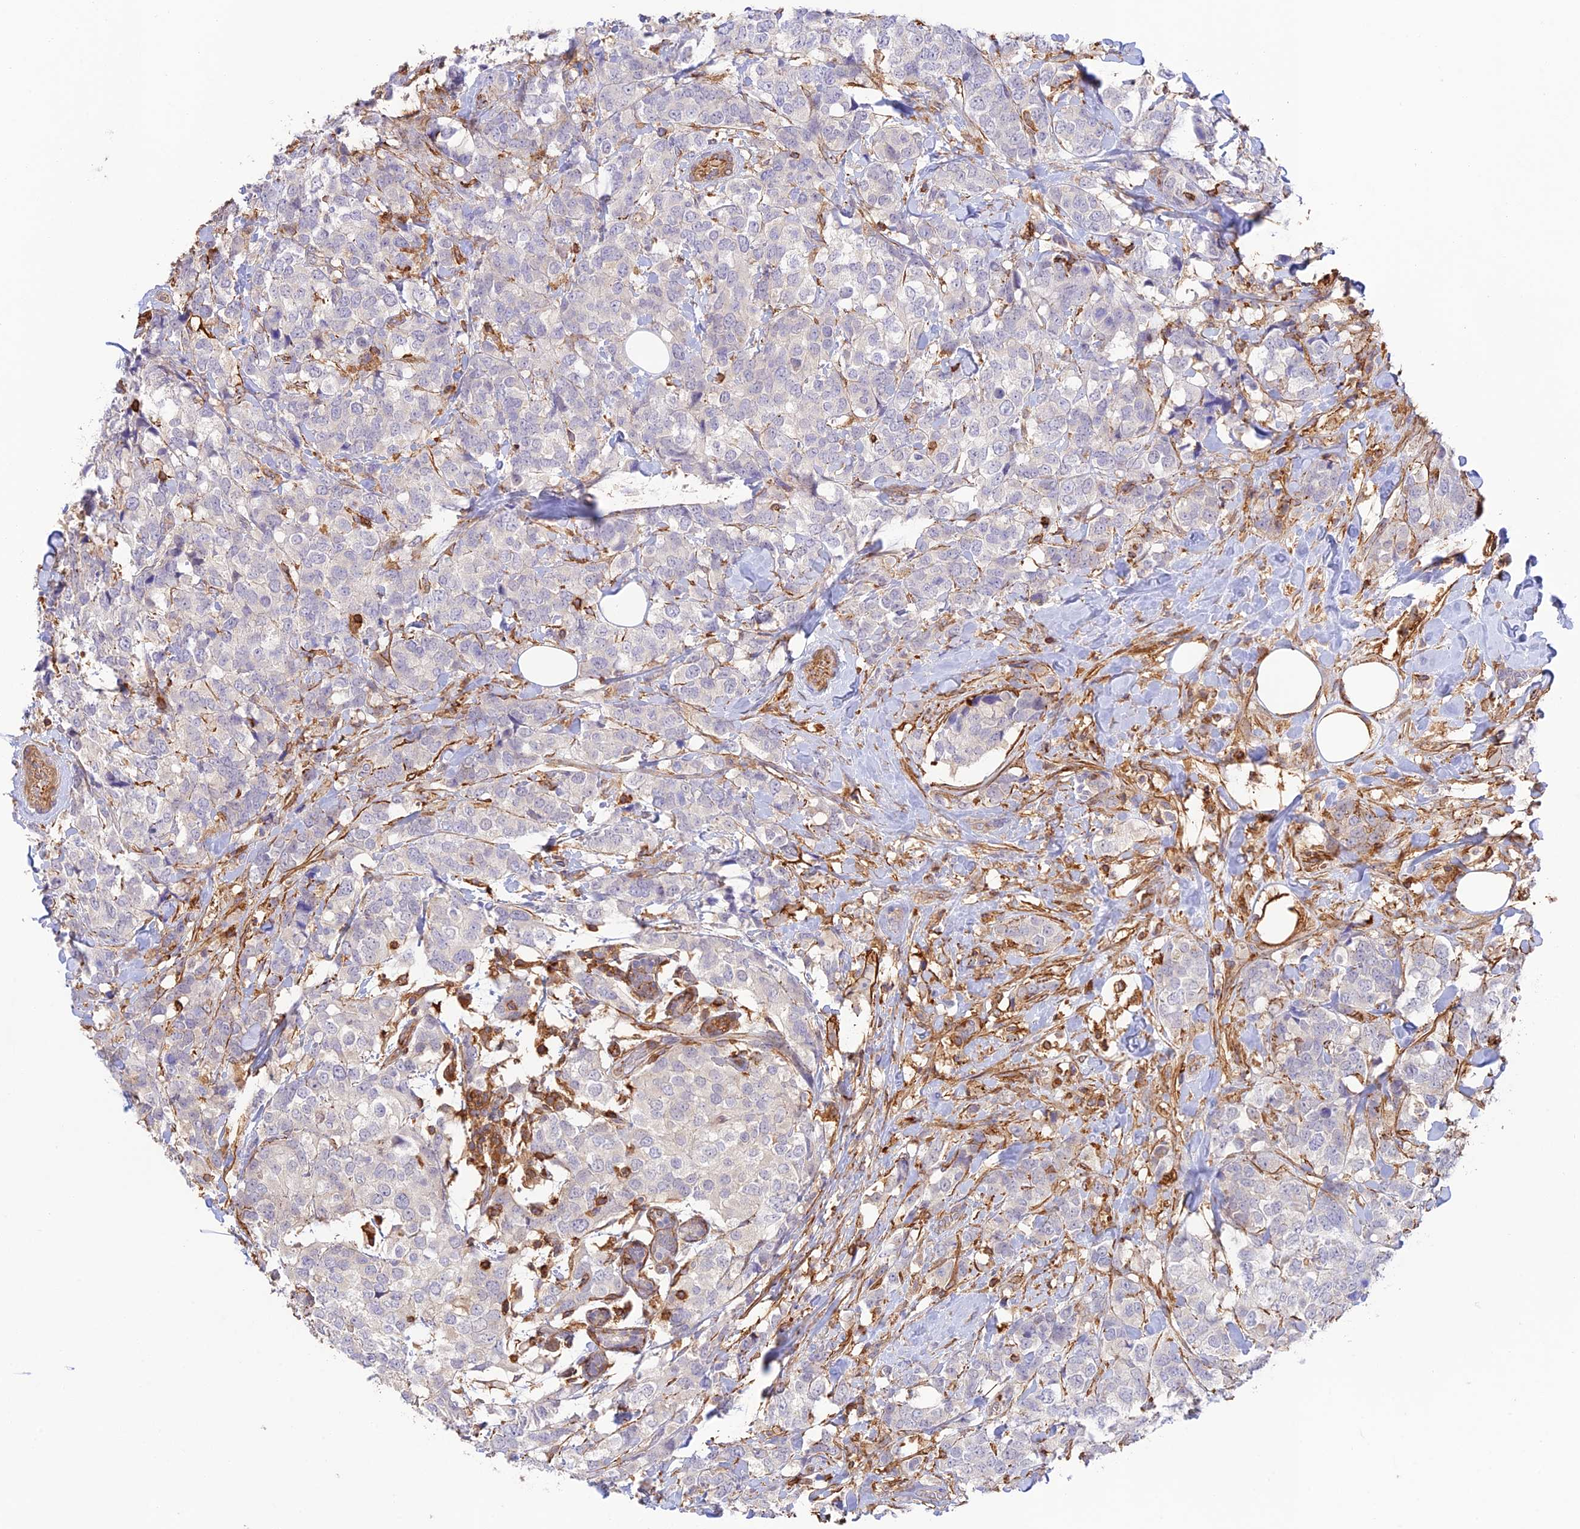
{"staining": {"intensity": "negative", "quantity": "none", "location": "none"}, "tissue": "breast cancer", "cell_type": "Tumor cells", "image_type": "cancer", "snomed": [{"axis": "morphology", "description": "Lobular carcinoma"}, {"axis": "topography", "description": "Breast"}], "caption": "DAB (3,3'-diaminobenzidine) immunohistochemical staining of lobular carcinoma (breast) displays no significant positivity in tumor cells.", "gene": "DENND1C", "patient": {"sex": "female", "age": 59}}